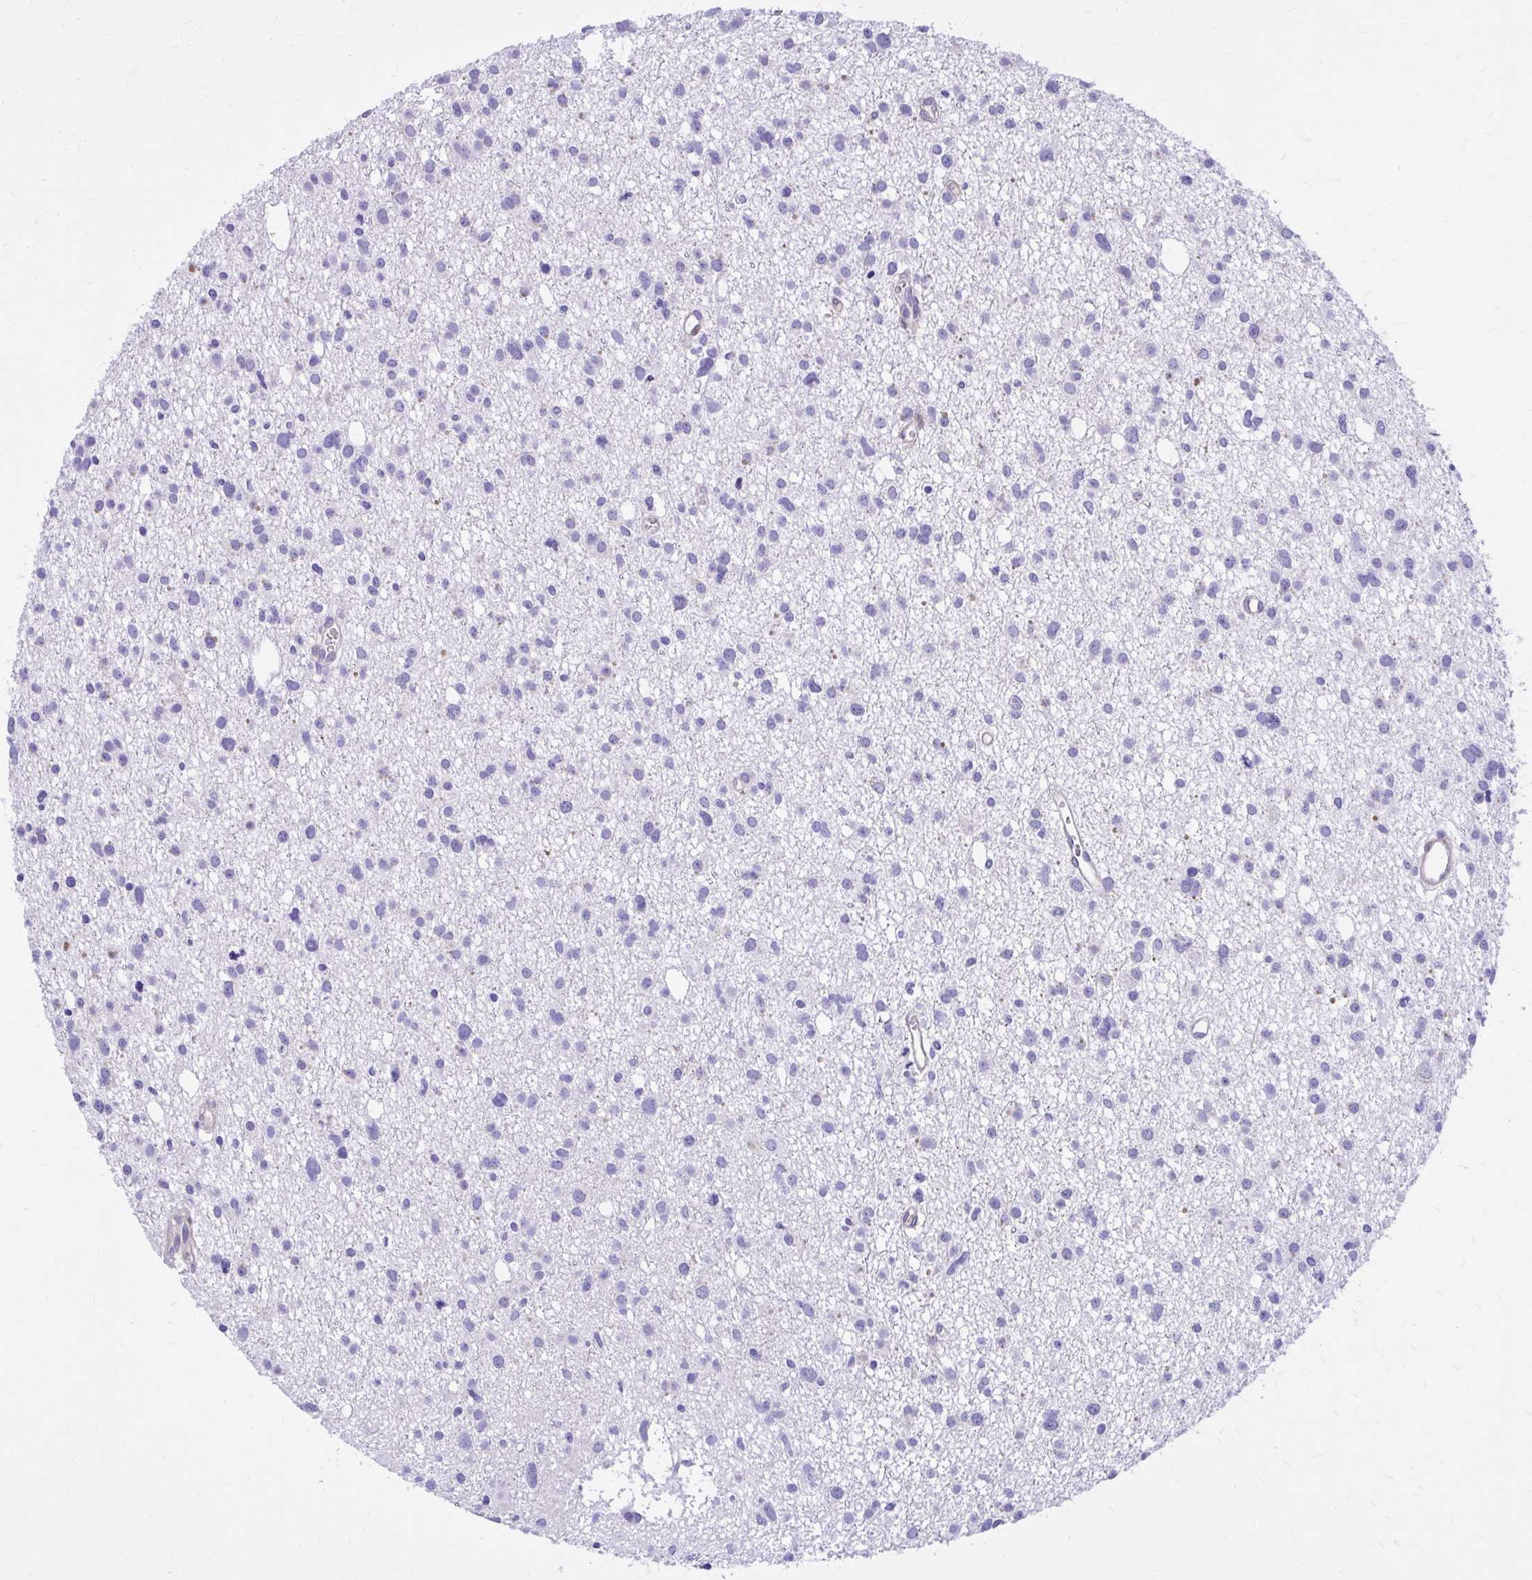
{"staining": {"intensity": "negative", "quantity": "none", "location": "none"}, "tissue": "glioma", "cell_type": "Tumor cells", "image_type": "cancer", "snomed": [{"axis": "morphology", "description": "Glioma, malignant, High grade"}, {"axis": "topography", "description": "Brain"}], "caption": "Image shows no significant protein positivity in tumor cells of glioma. The staining was performed using DAB (3,3'-diaminobenzidine) to visualize the protein expression in brown, while the nuclei were stained in blue with hematoxylin (Magnification: 20x).", "gene": "ADAMTSL1", "patient": {"sex": "male", "age": 23}}